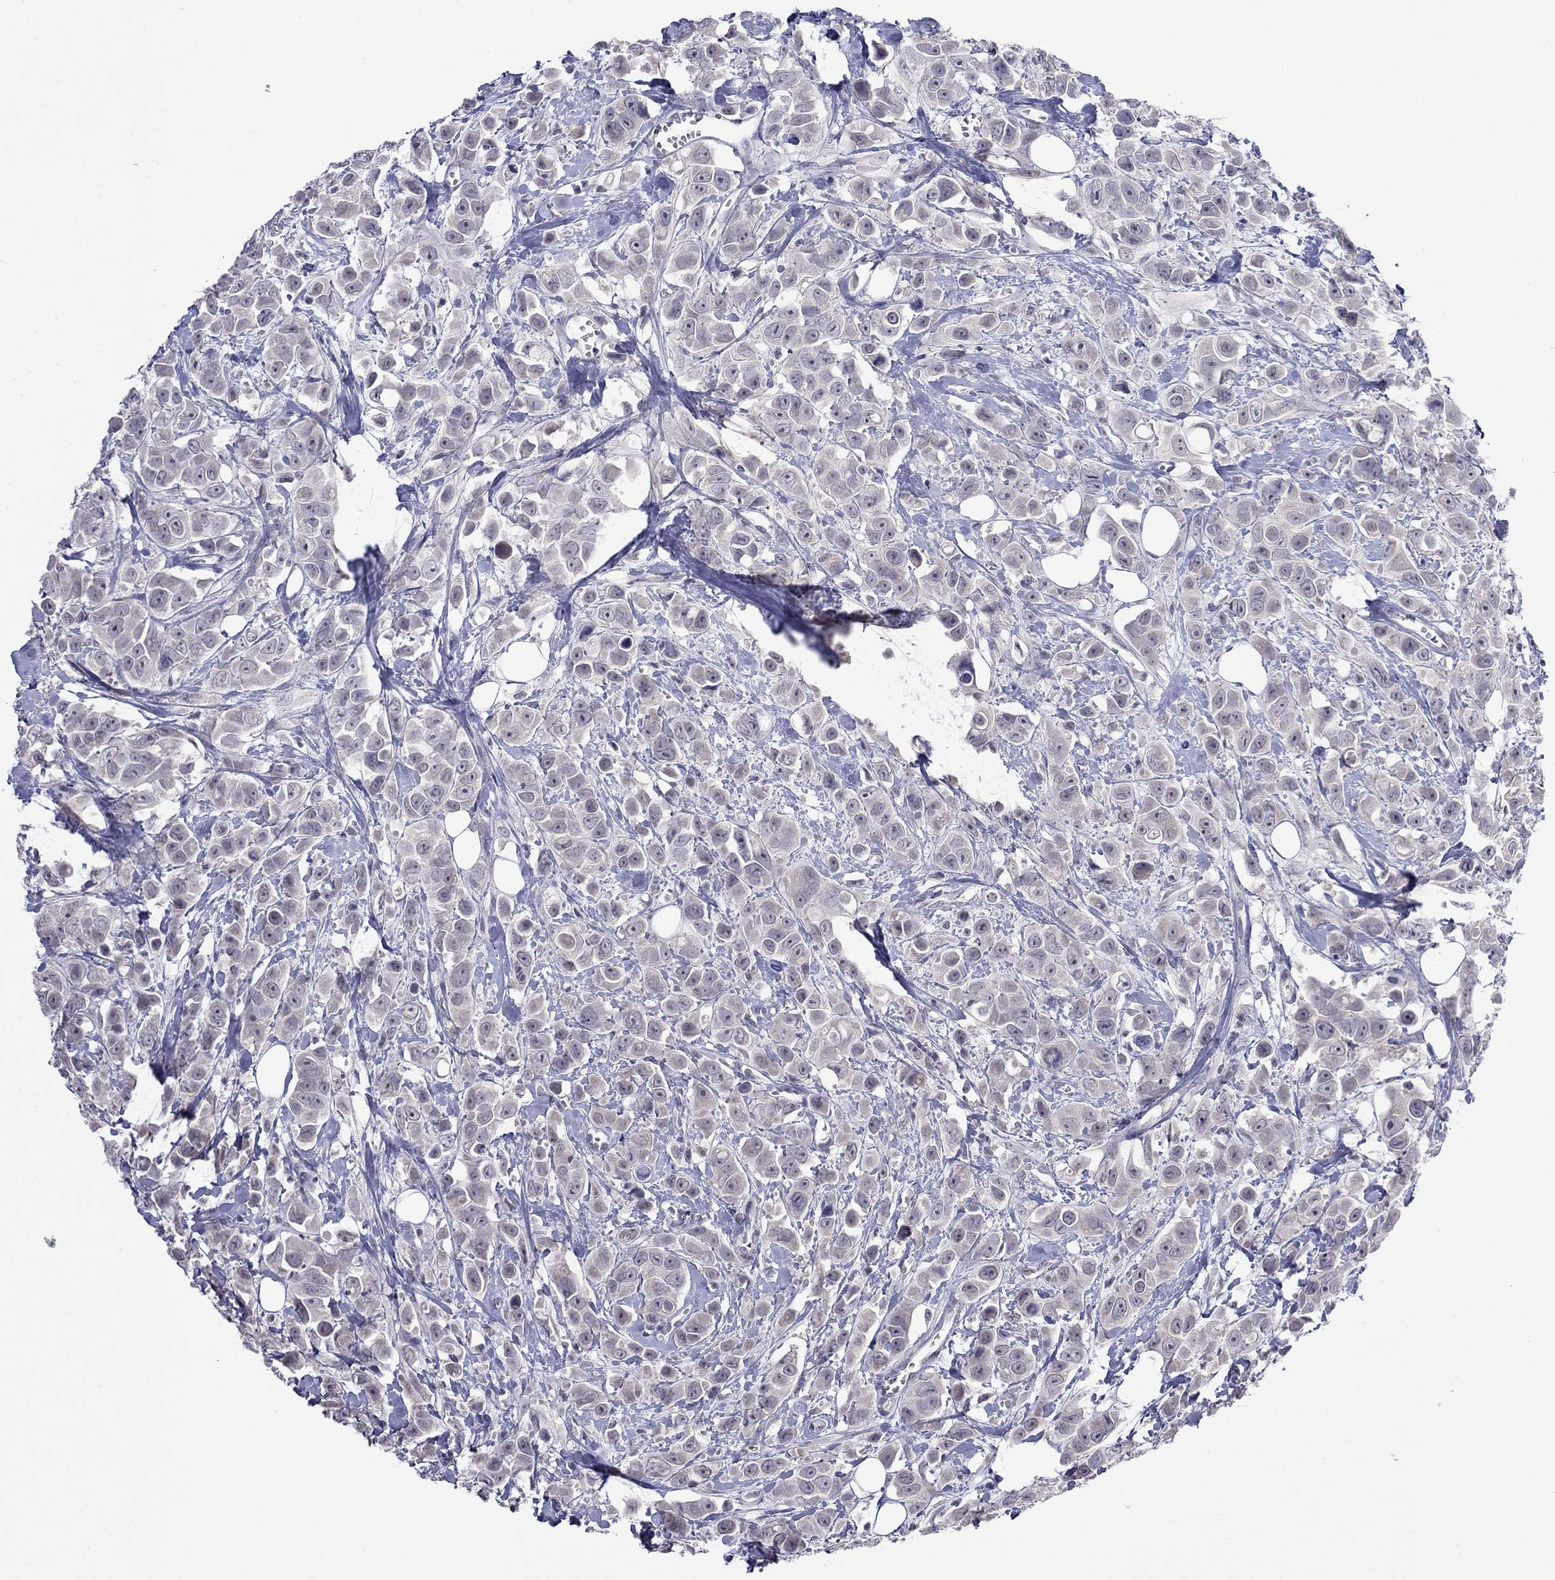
{"staining": {"intensity": "negative", "quantity": "none", "location": "none"}, "tissue": "breast cancer", "cell_type": "Tumor cells", "image_type": "cancer", "snomed": [{"axis": "morphology", "description": "Duct carcinoma"}, {"axis": "topography", "description": "Breast"}], "caption": "An immunohistochemistry histopathology image of breast cancer (intraductal carcinoma) is shown. There is no staining in tumor cells of breast cancer (intraductal carcinoma).", "gene": "STAR", "patient": {"sex": "female", "age": 35}}